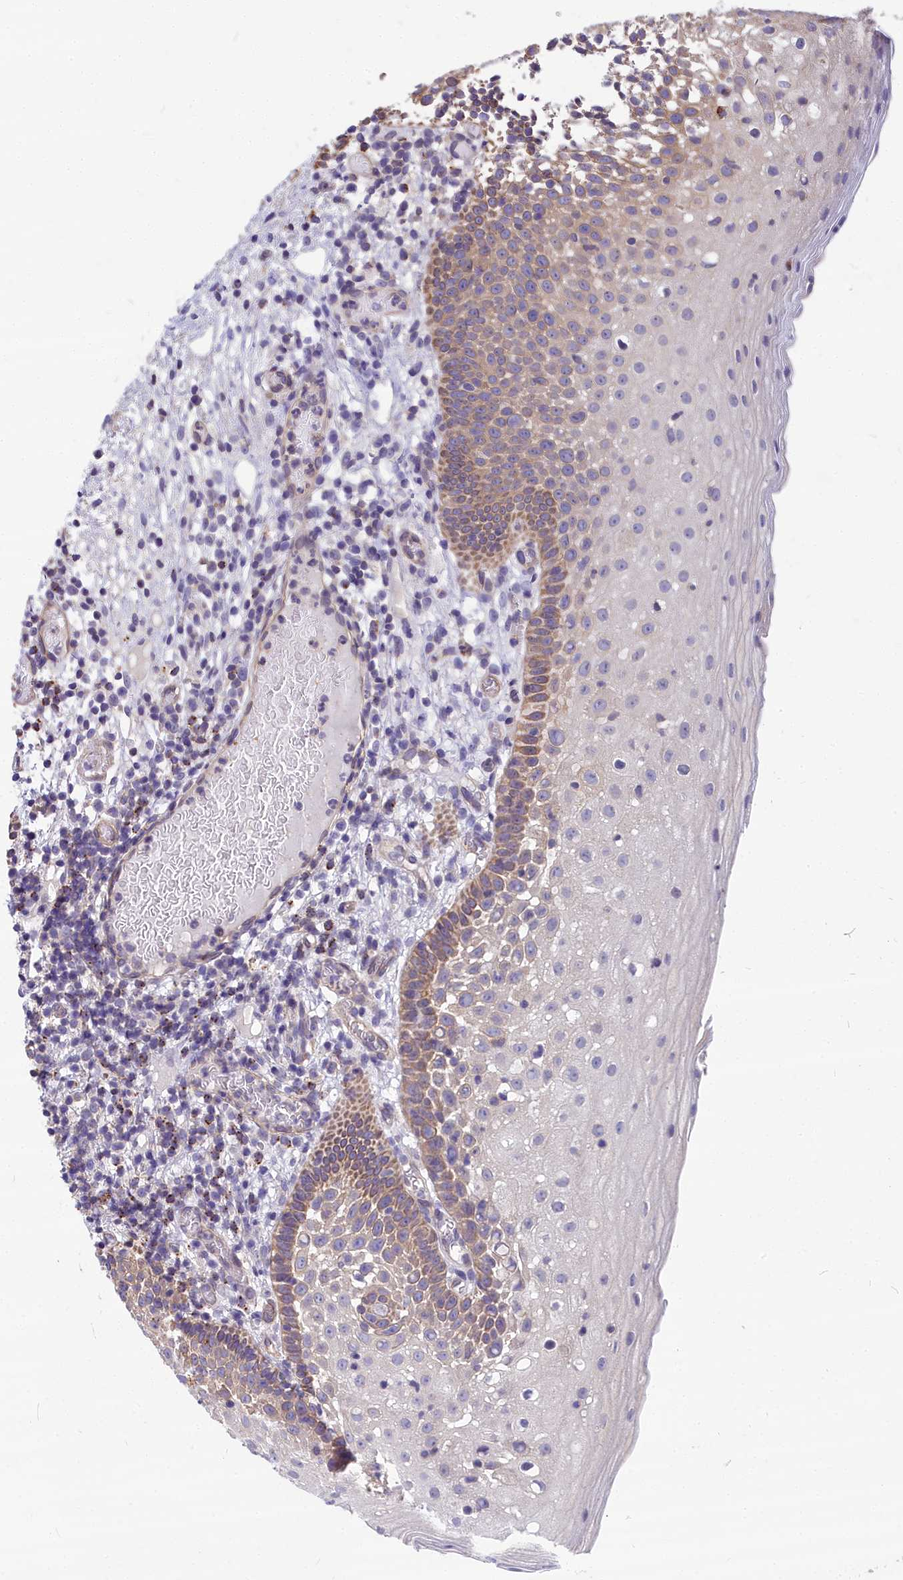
{"staining": {"intensity": "moderate", "quantity": "25%-75%", "location": "cytoplasmic/membranous"}, "tissue": "oral mucosa", "cell_type": "Squamous epithelial cells", "image_type": "normal", "snomed": [{"axis": "morphology", "description": "Normal tissue, NOS"}, {"axis": "topography", "description": "Oral tissue"}], "caption": "Moderate cytoplasmic/membranous expression for a protein is present in about 25%-75% of squamous epithelial cells of normal oral mucosa using immunohistochemistry.", "gene": "HLA", "patient": {"sex": "female", "age": 69}}